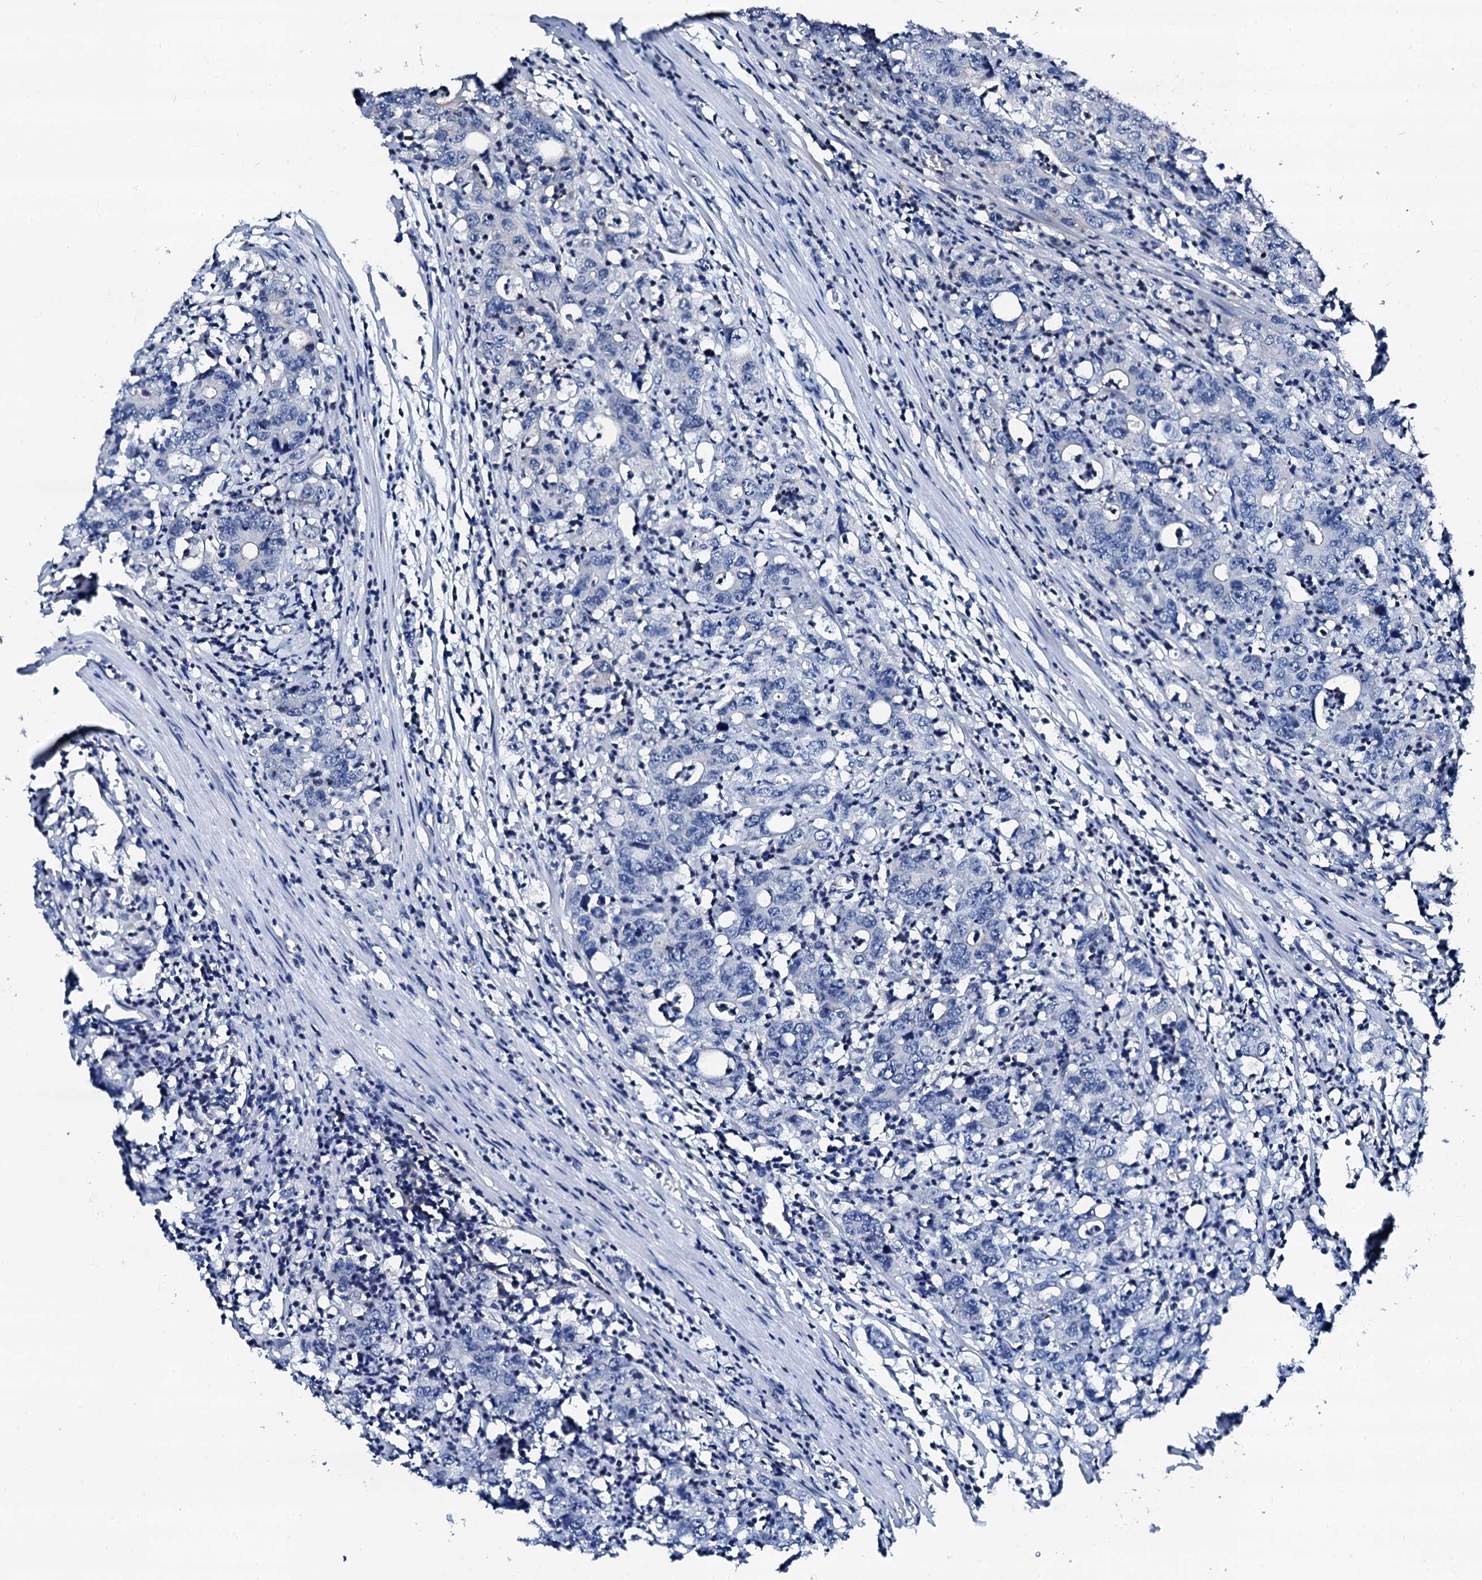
{"staining": {"intensity": "negative", "quantity": "none", "location": "none"}, "tissue": "colorectal cancer", "cell_type": "Tumor cells", "image_type": "cancer", "snomed": [{"axis": "morphology", "description": "Adenocarcinoma, NOS"}, {"axis": "topography", "description": "Colon"}], "caption": "Tumor cells show no significant protein expression in colorectal cancer.", "gene": "TRAFD1", "patient": {"sex": "female", "age": 75}}